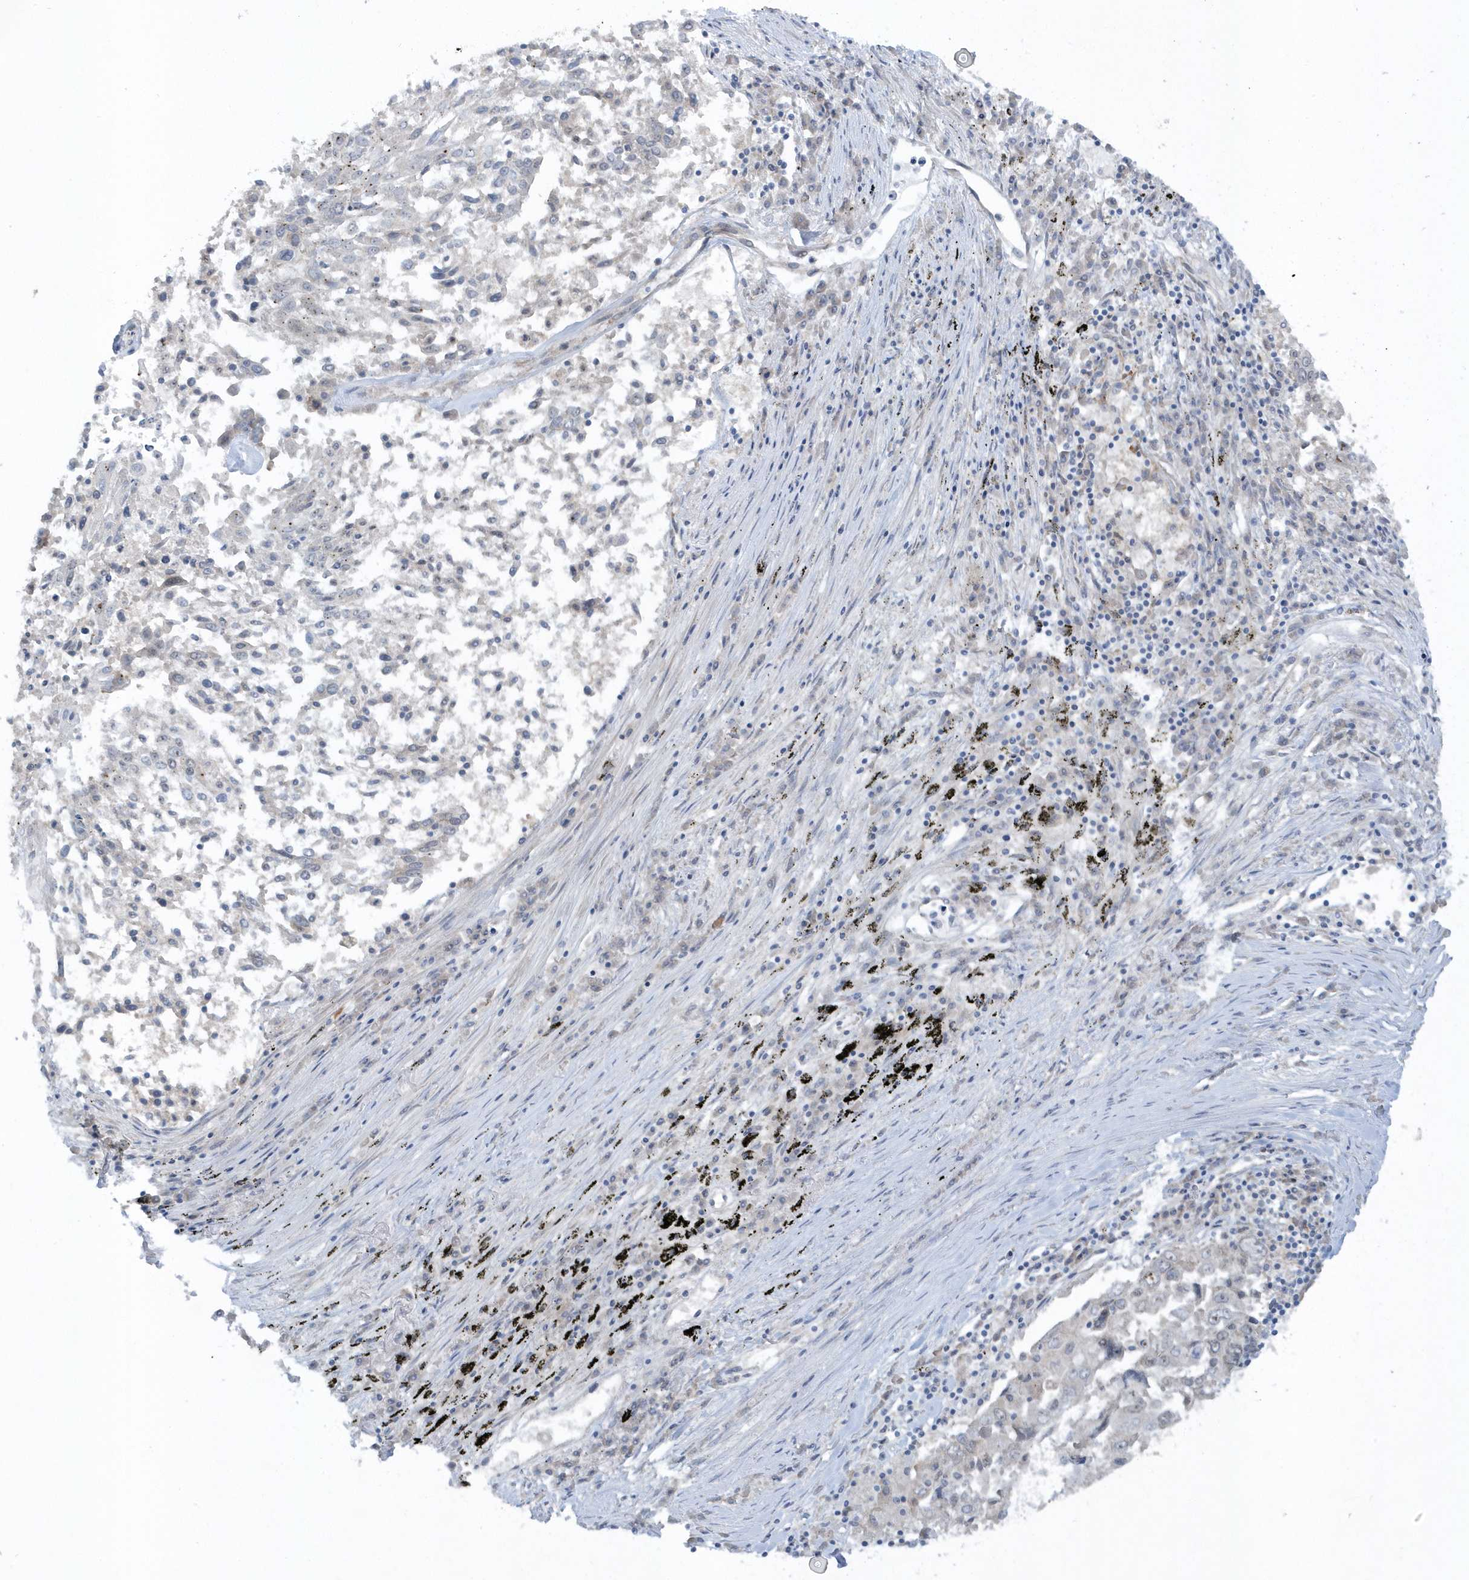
{"staining": {"intensity": "negative", "quantity": "none", "location": "none"}, "tissue": "lung cancer", "cell_type": "Tumor cells", "image_type": "cancer", "snomed": [{"axis": "morphology", "description": "Squamous cell carcinoma, NOS"}, {"axis": "topography", "description": "Lung"}], "caption": "Tumor cells show no significant protein staining in squamous cell carcinoma (lung). The staining is performed using DAB brown chromogen with nuclei counter-stained in using hematoxylin.", "gene": "SCN3A", "patient": {"sex": "male", "age": 65}}